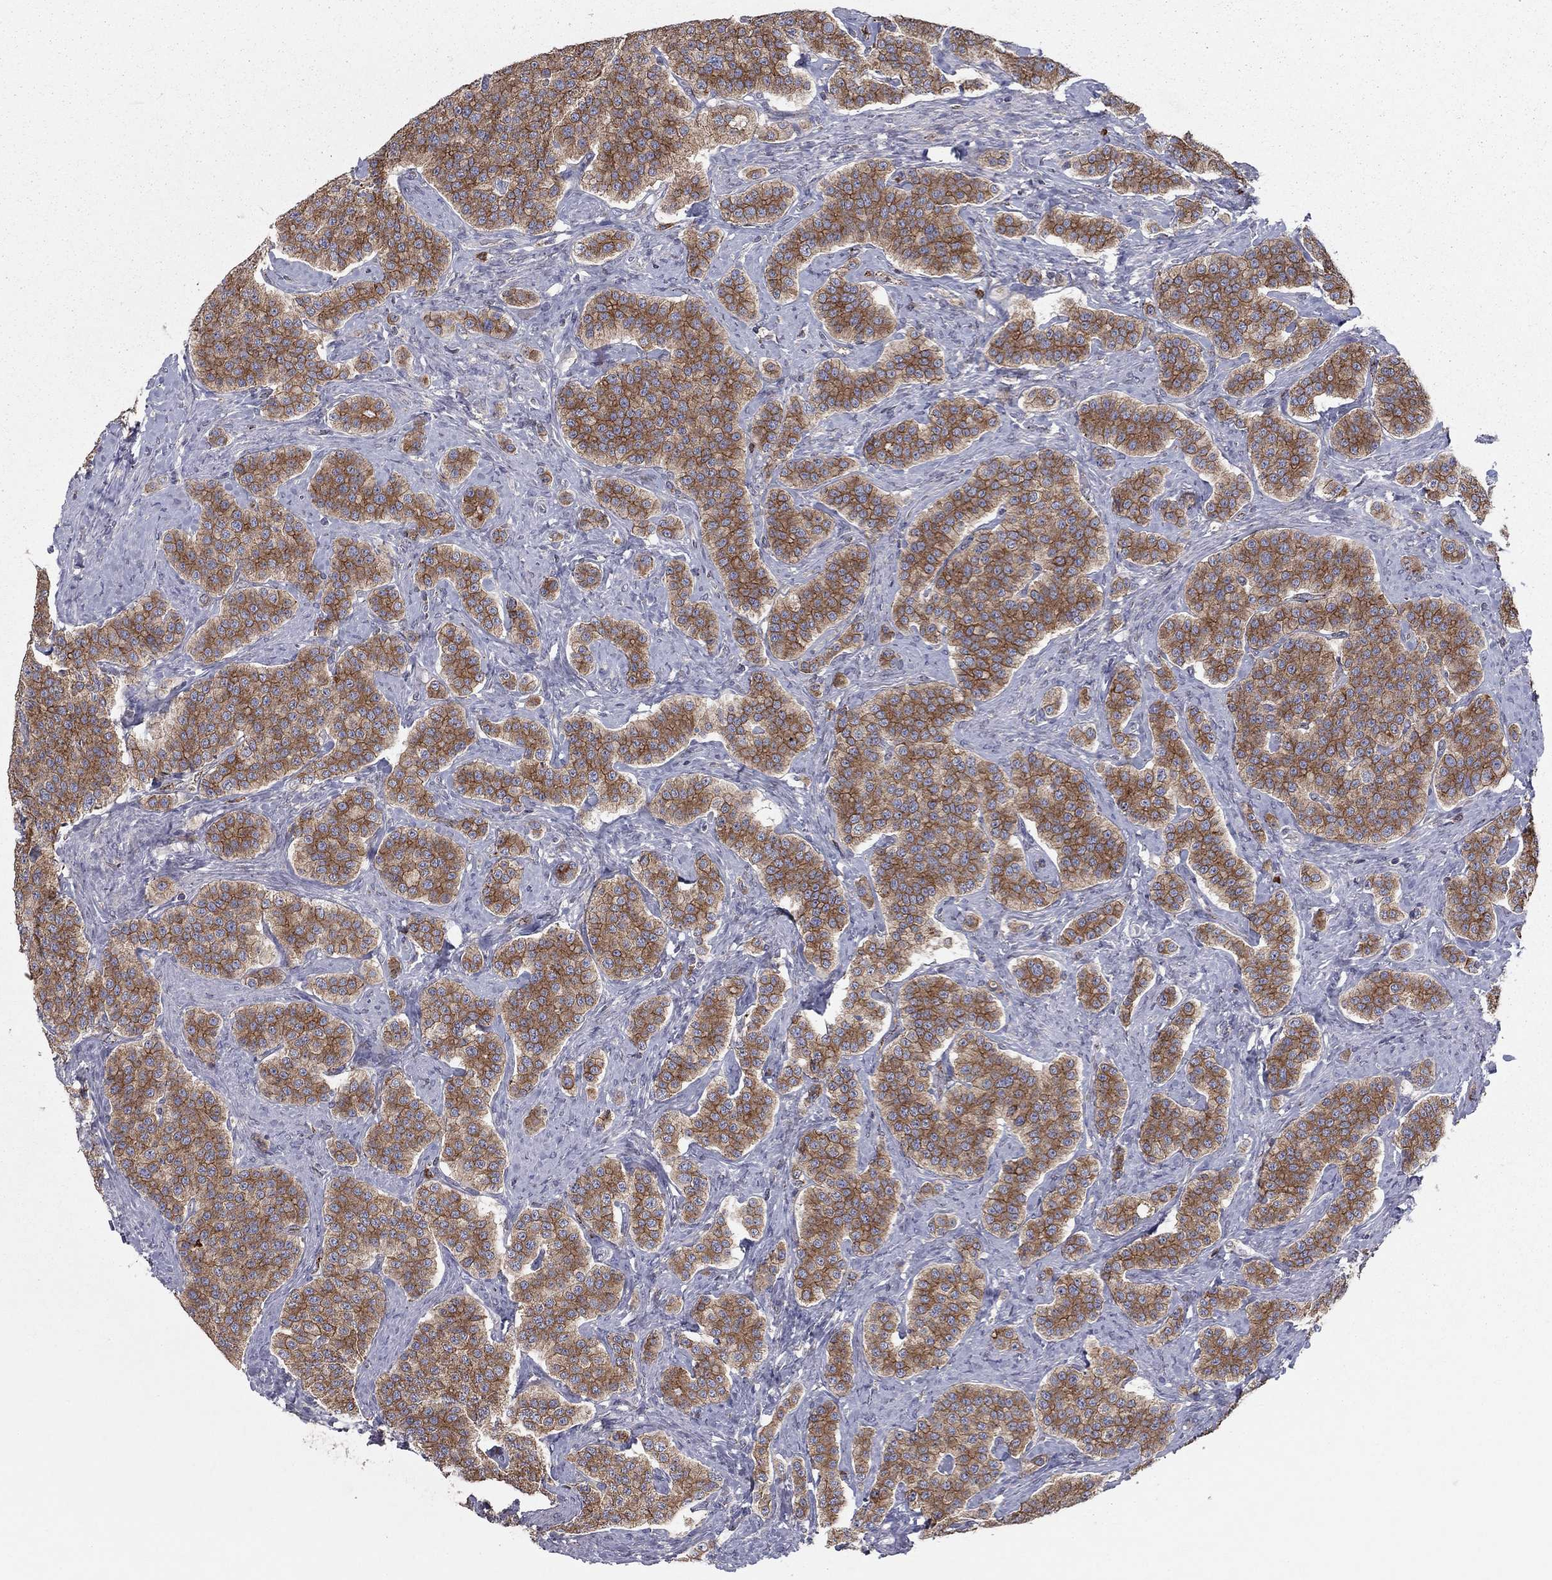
{"staining": {"intensity": "moderate", "quantity": ">75%", "location": "cytoplasmic/membranous"}, "tissue": "carcinoid", "cell_type": "Tumor cells", "image_type": "cancer", "snomed": [{"axis": "morphology", "description": "Carcinoid, malignant, NOS"}, {"axis": "topography", "description": "Small intestine"}], "caption": "An immunohistochemistry micrograph of neoplastic tissue is shown. Protein staining in brown highlights moderate cytoplasmic/membranous positivity in carcinoid (malignant) within tumor cells. (Brightfield microscopy of DAB IHC at high magnification).", "gene": "YIF1A", "patient": {"sex": "female", "age": 58}}